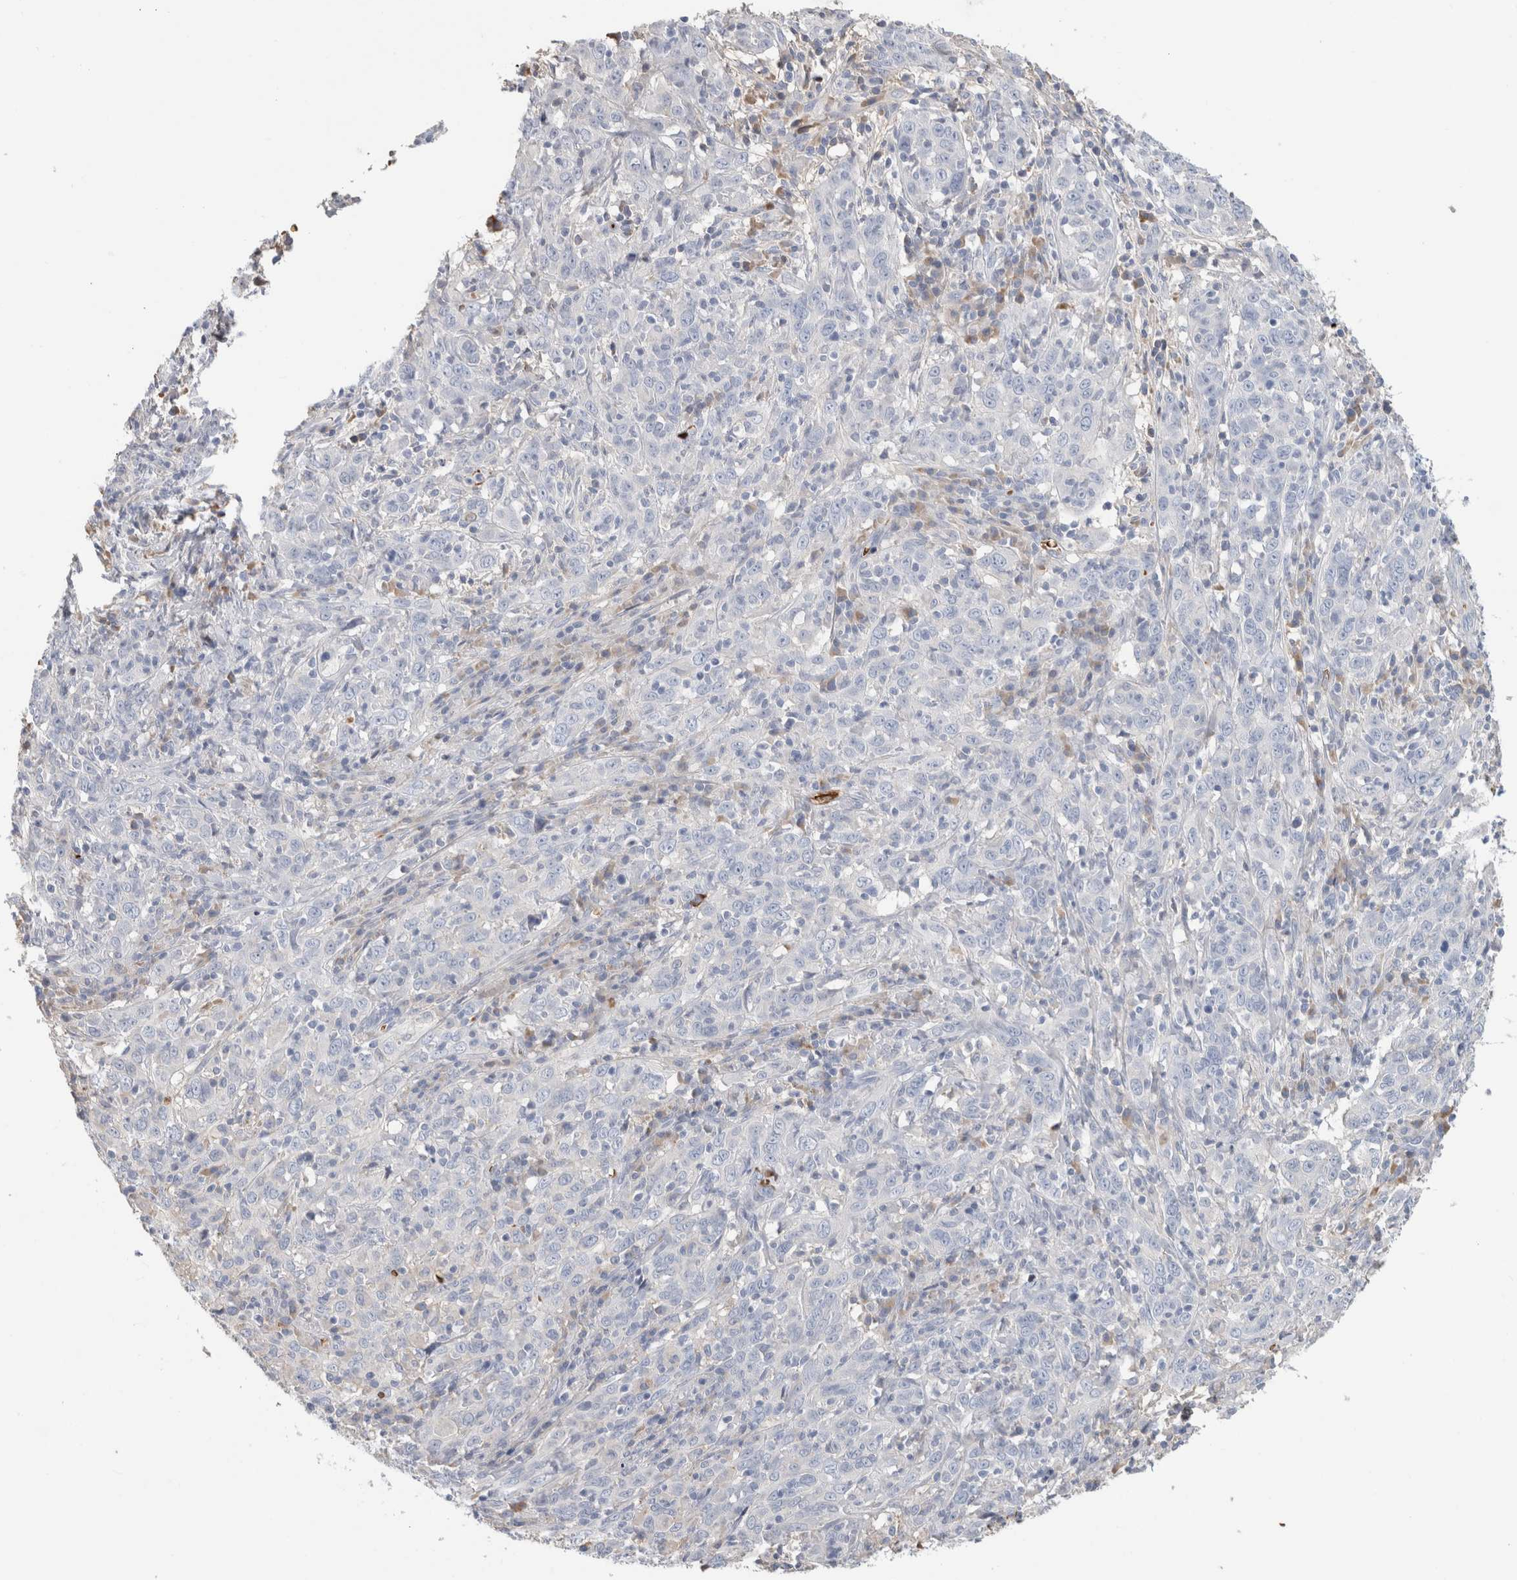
{"staining": {"intensity": "negative", "quantity": "none", "location": "none"}, "tissue": "cervical cancer", "cell_type": "Tumor cells", "image_type": "cancer", "snomed": [{"axis": "morphology", "description": "Squamous cell carcinoma, NOS"}, {"axis": "topography", "description": "Cervix"}], "caption": "There is no significant positivity in tumor cells of squamous cell carcinoma (cervical).", "gene": "CA1", "patient": {"sex": "female", "age": 46}}